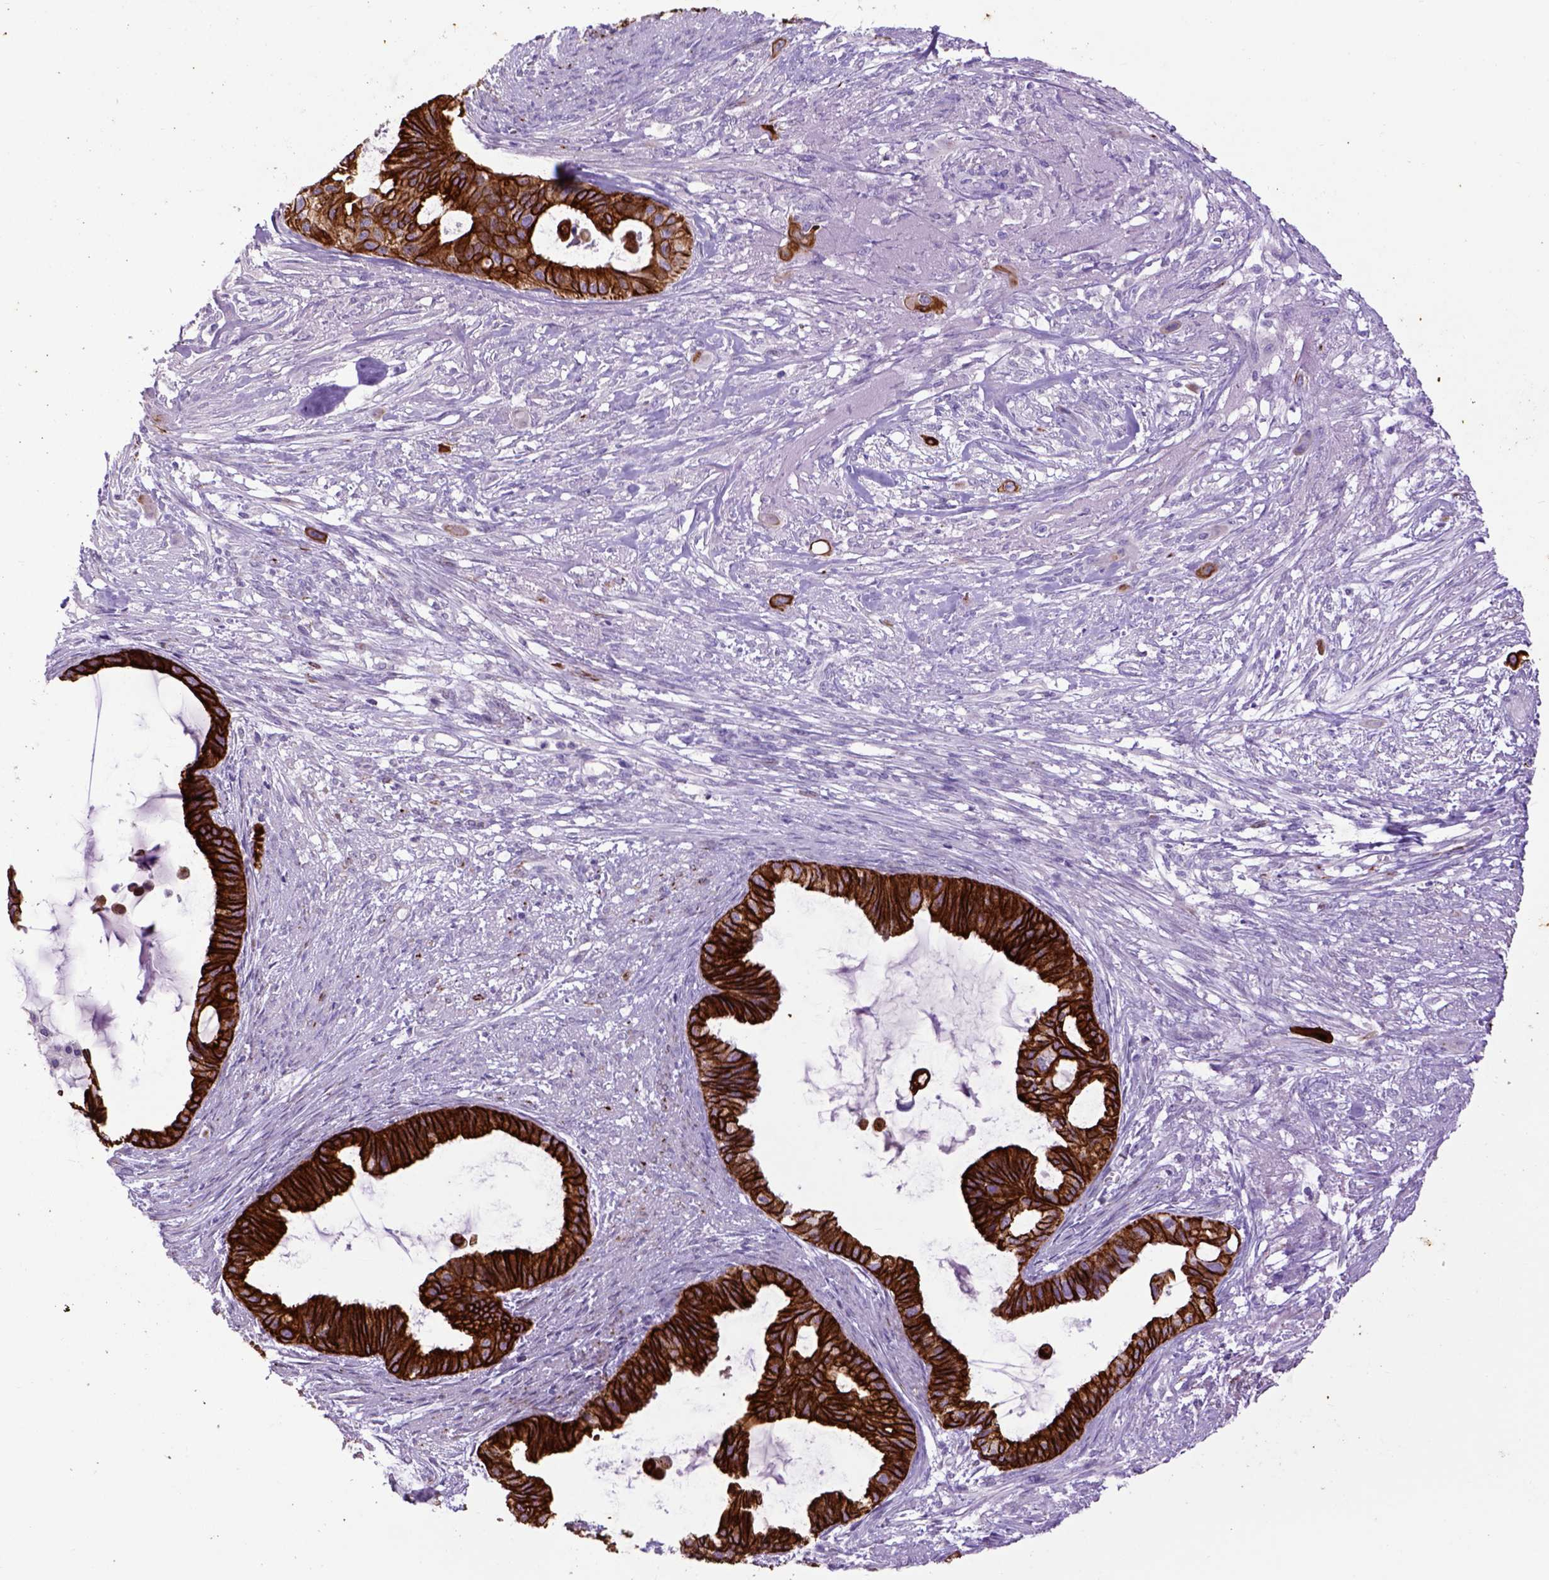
{"staining": {"intensity": "strong", "quantity": ">75%", "location": "cytoplasmic/membranous"}, "tissue": "endometrial cancer", "cell_type": "Tumor cells", "image_type": "cancer", "snomed": [{"axis": "morphology", "description": "Adenocarcinoma, NOS"}, {"axis": "topography", "description": "Endometrium"}], "caption": "IHC histopathology image of human adenocarcinoma (endometrial) stained for a protein (brown), which demonstrates high levels of strong cytoplasmic/membranous expression in approximately >75% of tumor cells.", "gene": "RAB25", "patient": {"sex": "female", "age": 86}}